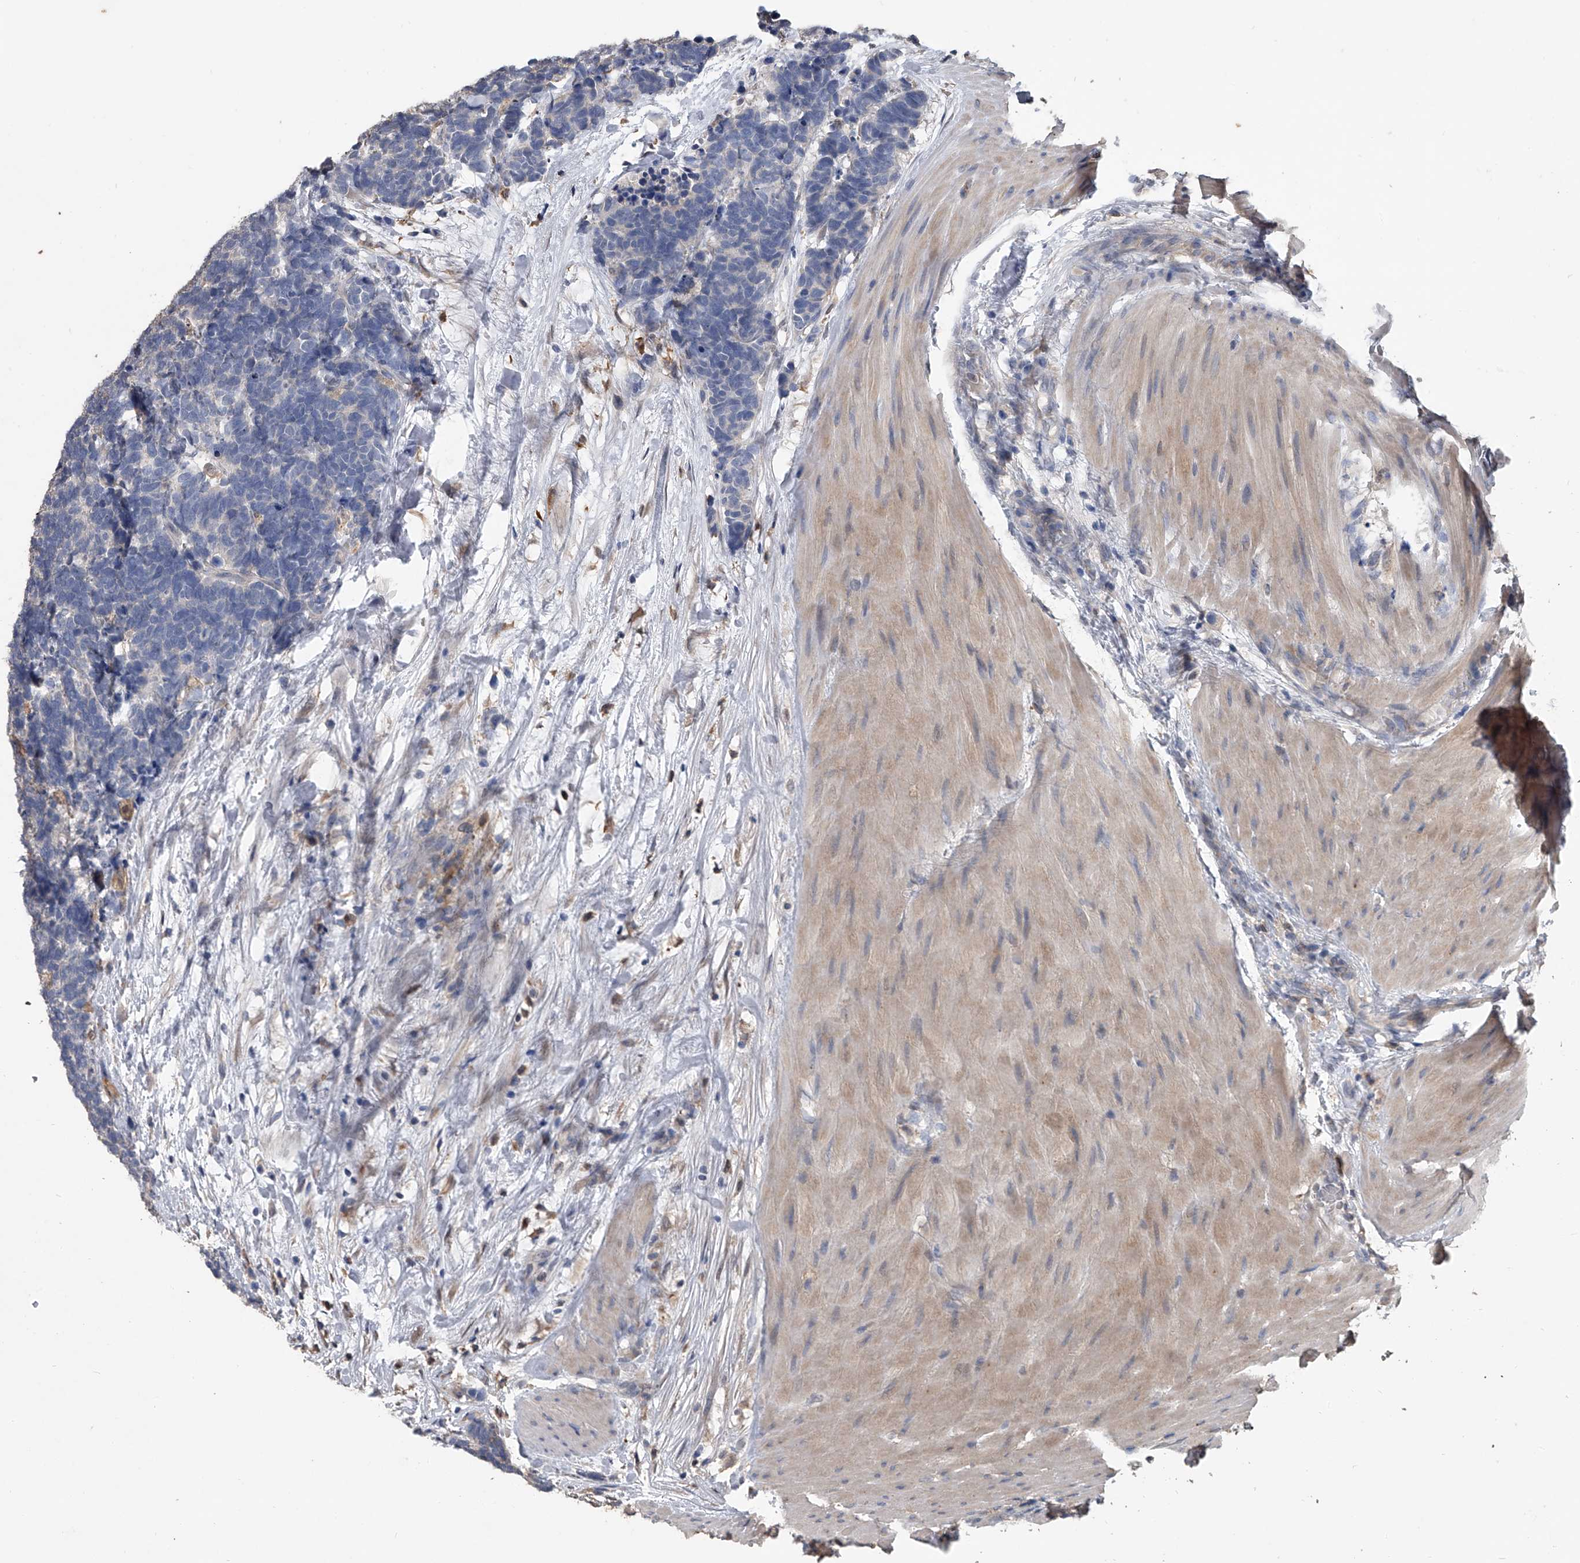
{"staining": {"intensity": "negative", "quantity": "none", "location": "none"}, "tissue": "carcinoid", "cell_type": "Tumor cells", "image_type": "cancer", "snomed": [{"axis": "morphology", "description": "Carcinoma, NOS"}, {"axis": "morphology", "description": "Carcinoid, malignant, NOS"}, {"axis": "topography", "description": "Urinary bladder"}], "caption": "DAB immunohistochemical staining of malignant carcinoid reveals no significant staining in tumor cells. (DAB immunohistochemistry, high magnification).", "gene": "DOCK9", "patient": {"sex": "male", "age": 57}}